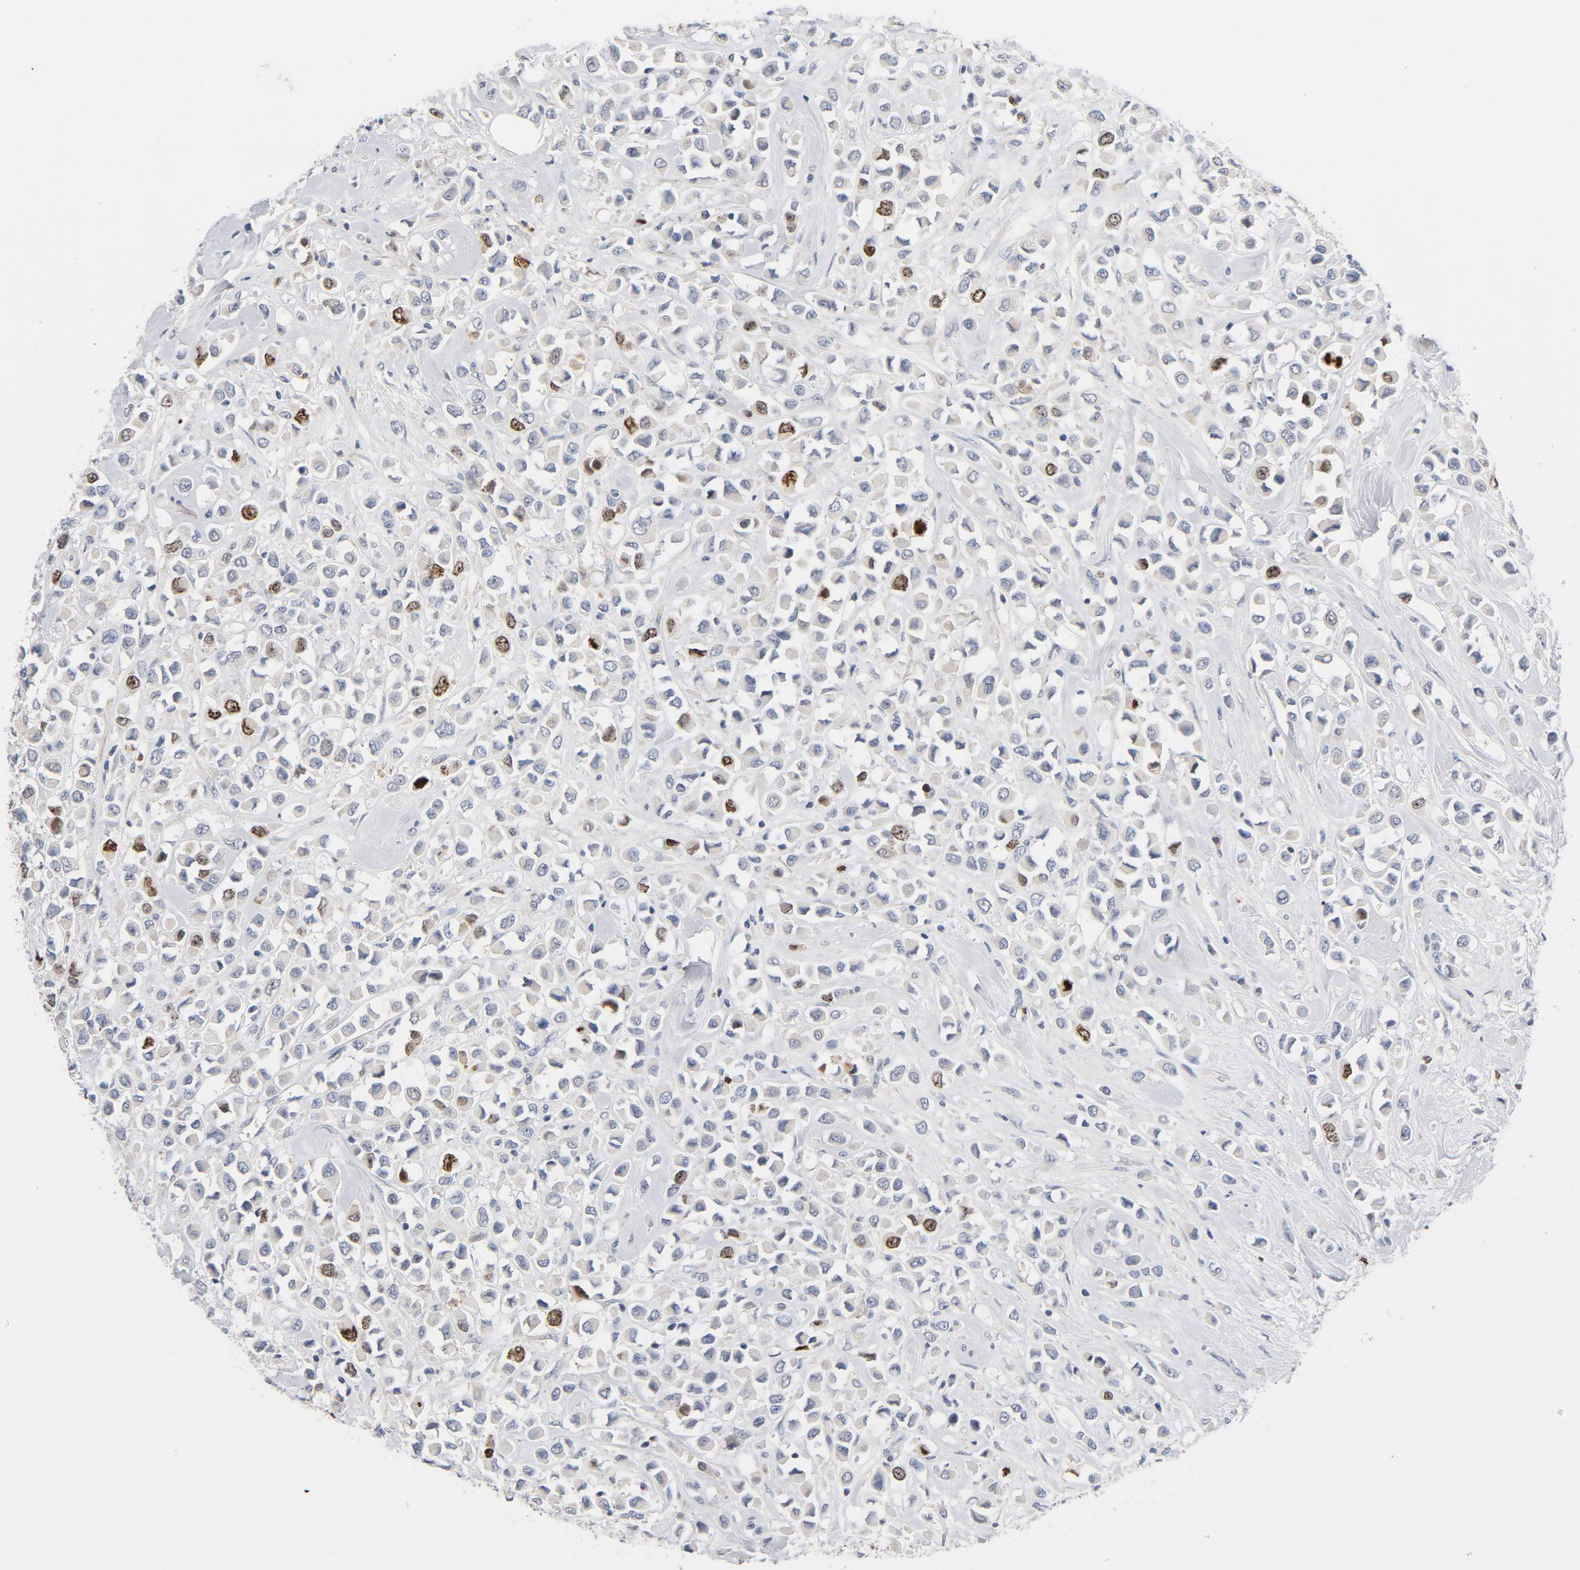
{"staining": {"intensity": "moderate", "quantity": "<25%", "location": "nuclear"}, "tissue": "breast cancer", "cell_type": "Tumor cells", "image_type": "cancer", "snomed": [{"axis": "morphology", "description": "Duct carcinoma"}, {"axis": "topography", "description": "Breast"}], "caption": "IHC (DAB (3,3'-diaminobenzidine)) staining of breast invasive ductal carcinoma displays moderate nuclear protein staining in about <25% of tumor cells.", "gene": "BIRC5", "patient": {"sex": "female", "age": 61}}